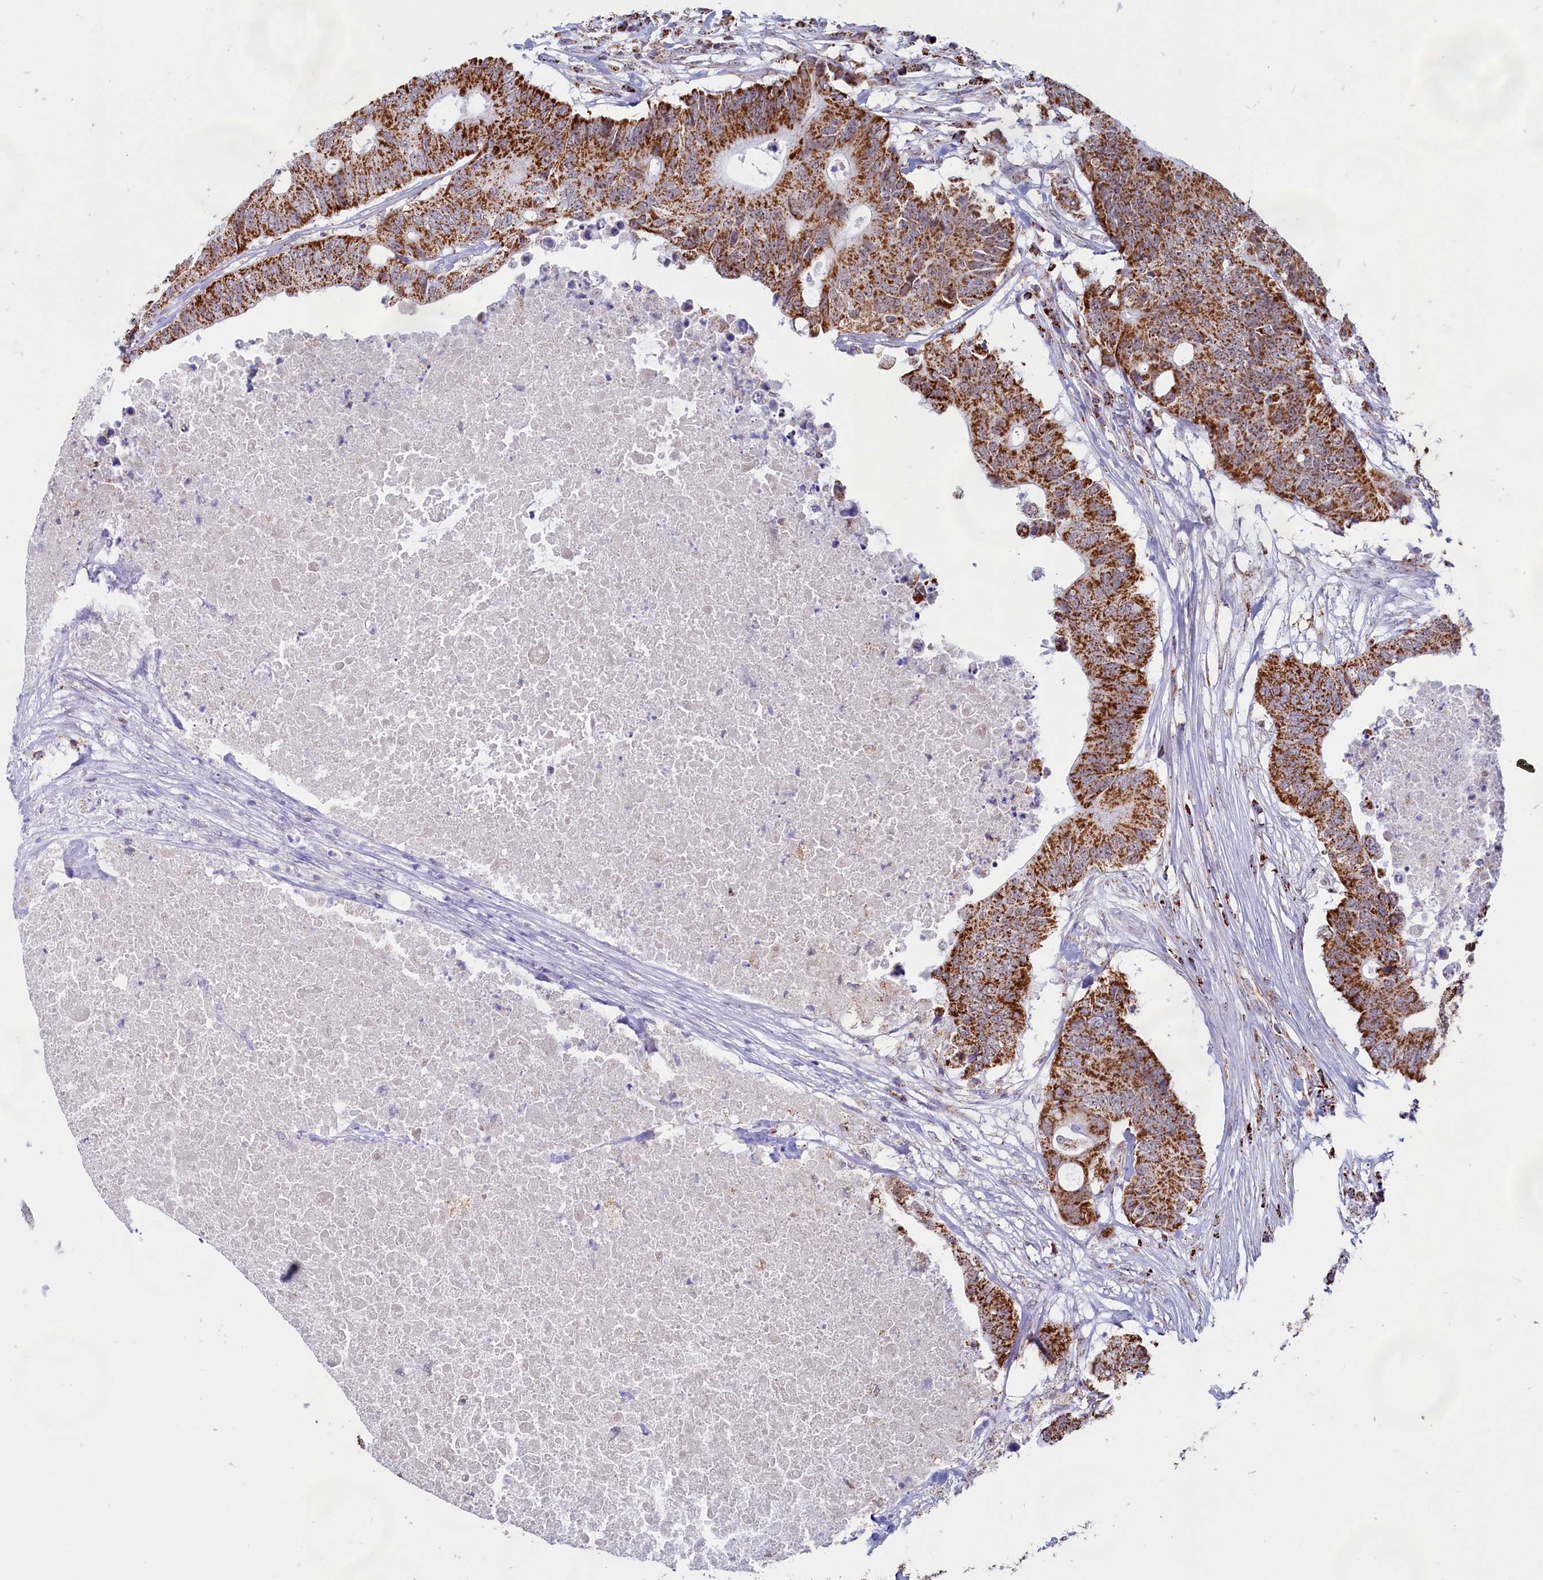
{"staining": {"intensity": "strong", "quantity": ">75%", "location": "cytoplasmic/membranous"}, "tissue": "colorectal cancer", "cell_type": "Tumor cells", "image_type": "cancer", "snomed": [{"axis": "morphology", "description": "Adenocarcinoma, NOS"}, {"axis": "topography", "description": "Colon"}], "caption": "Brown immunohistochemical staining in colorectal cancer (adenocarcinoma) displays strong cytoplasmic/membranous expression in about >75% of tumor cells. (DAB (3,3'-diaminobenzidine) IHC, brown staining for protein, blue staining for nuclei).", "gene": "C1D", "patient": {"sex": "male", "age": 71}}